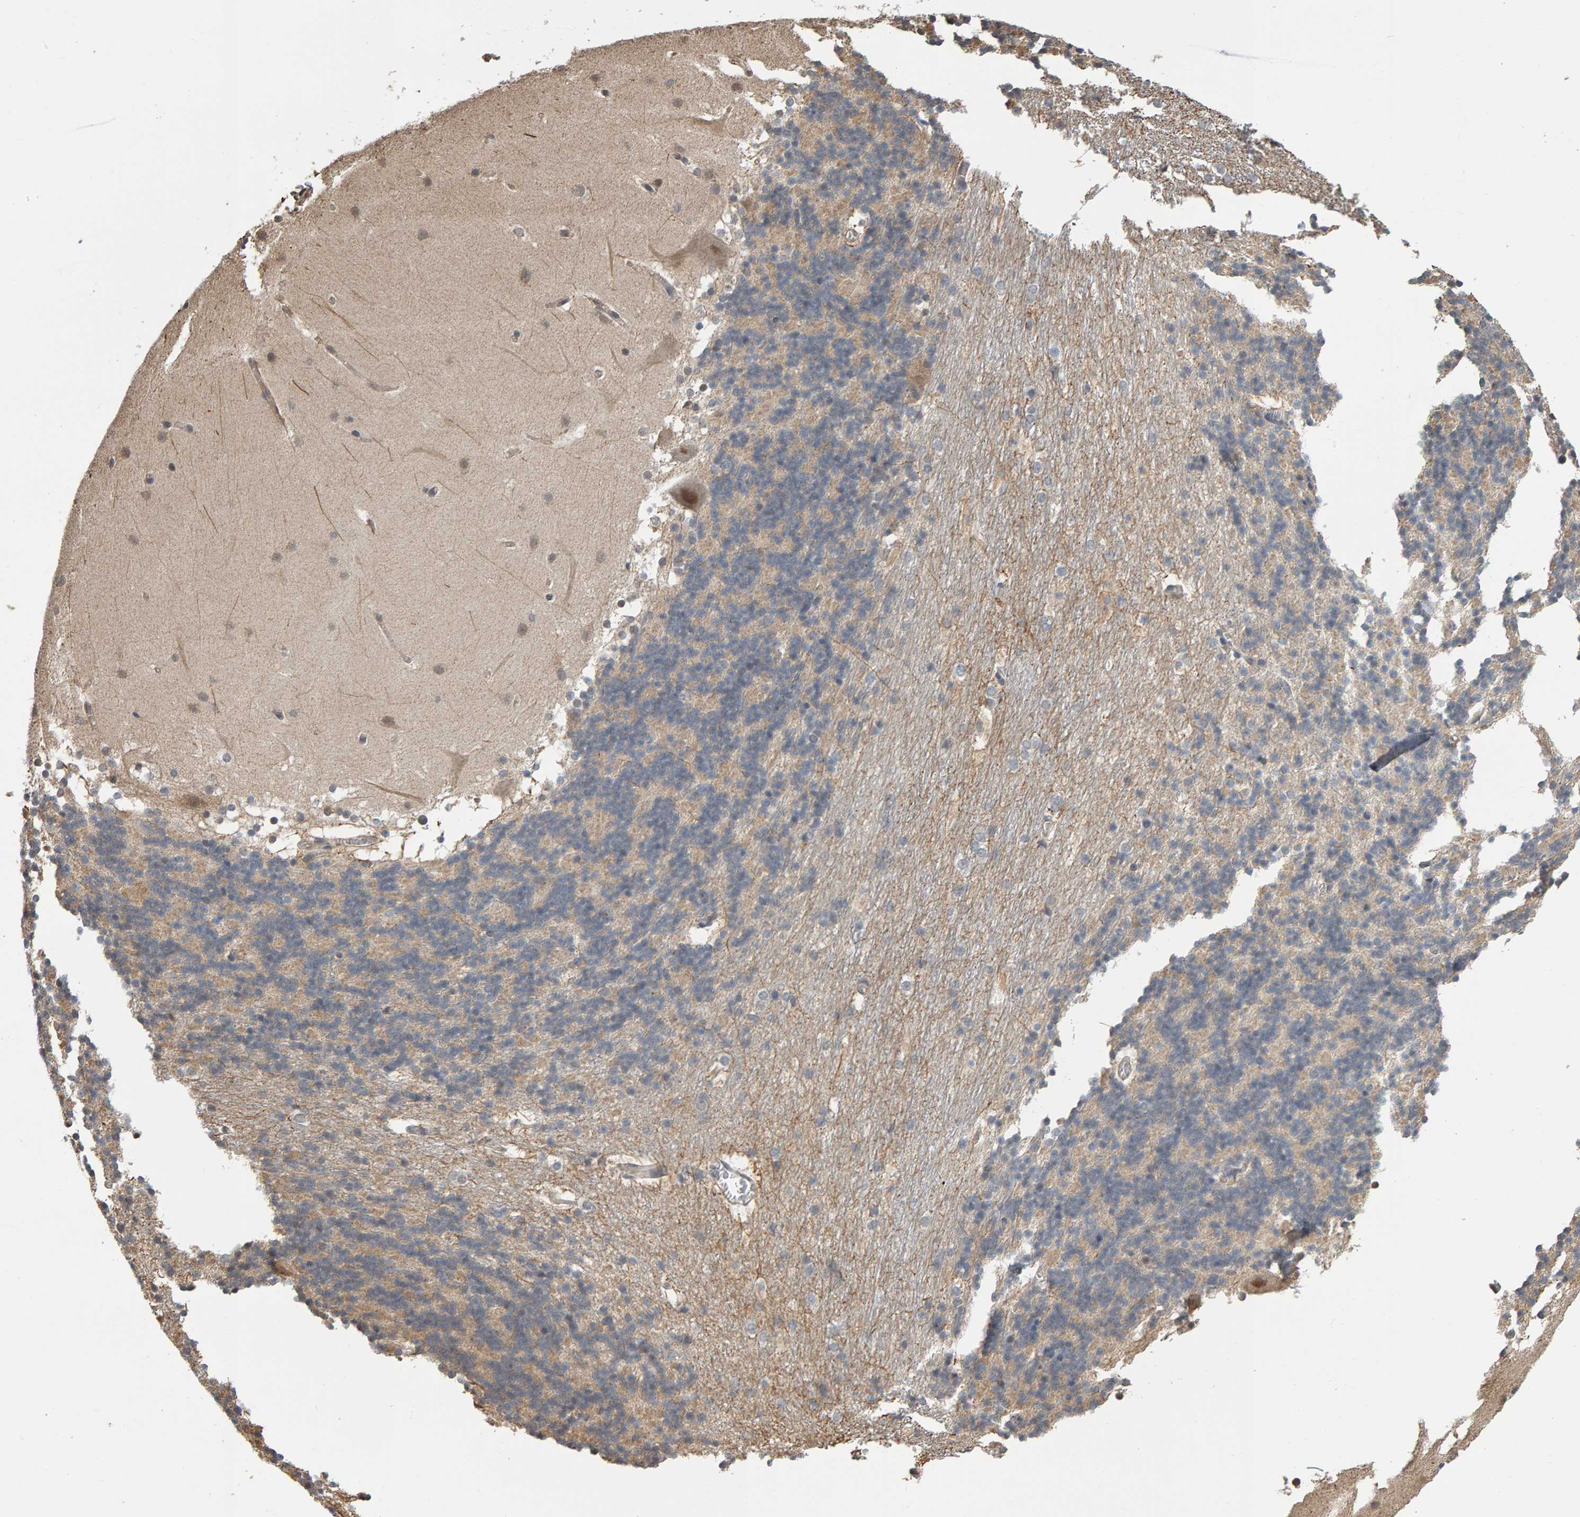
{"staining": {"intensity": "weak", "quantity": "<25%", "location": "cytoplasmic/membranous"}, "tissue": "cerebellum", "cell_type": "Cells in granular layer", "image_type": "normal", "snomed": [{"axis": "morphology", "description": "Normal tissue, NOS"}, {"axis": "topography", "description": "Cerebellum"}], "caption": "The micrograph exhibits no significant expression in cells in granular layer of cerebellum.", "gene": "COASY", "patient": {"sex": "female", "age": 19}}